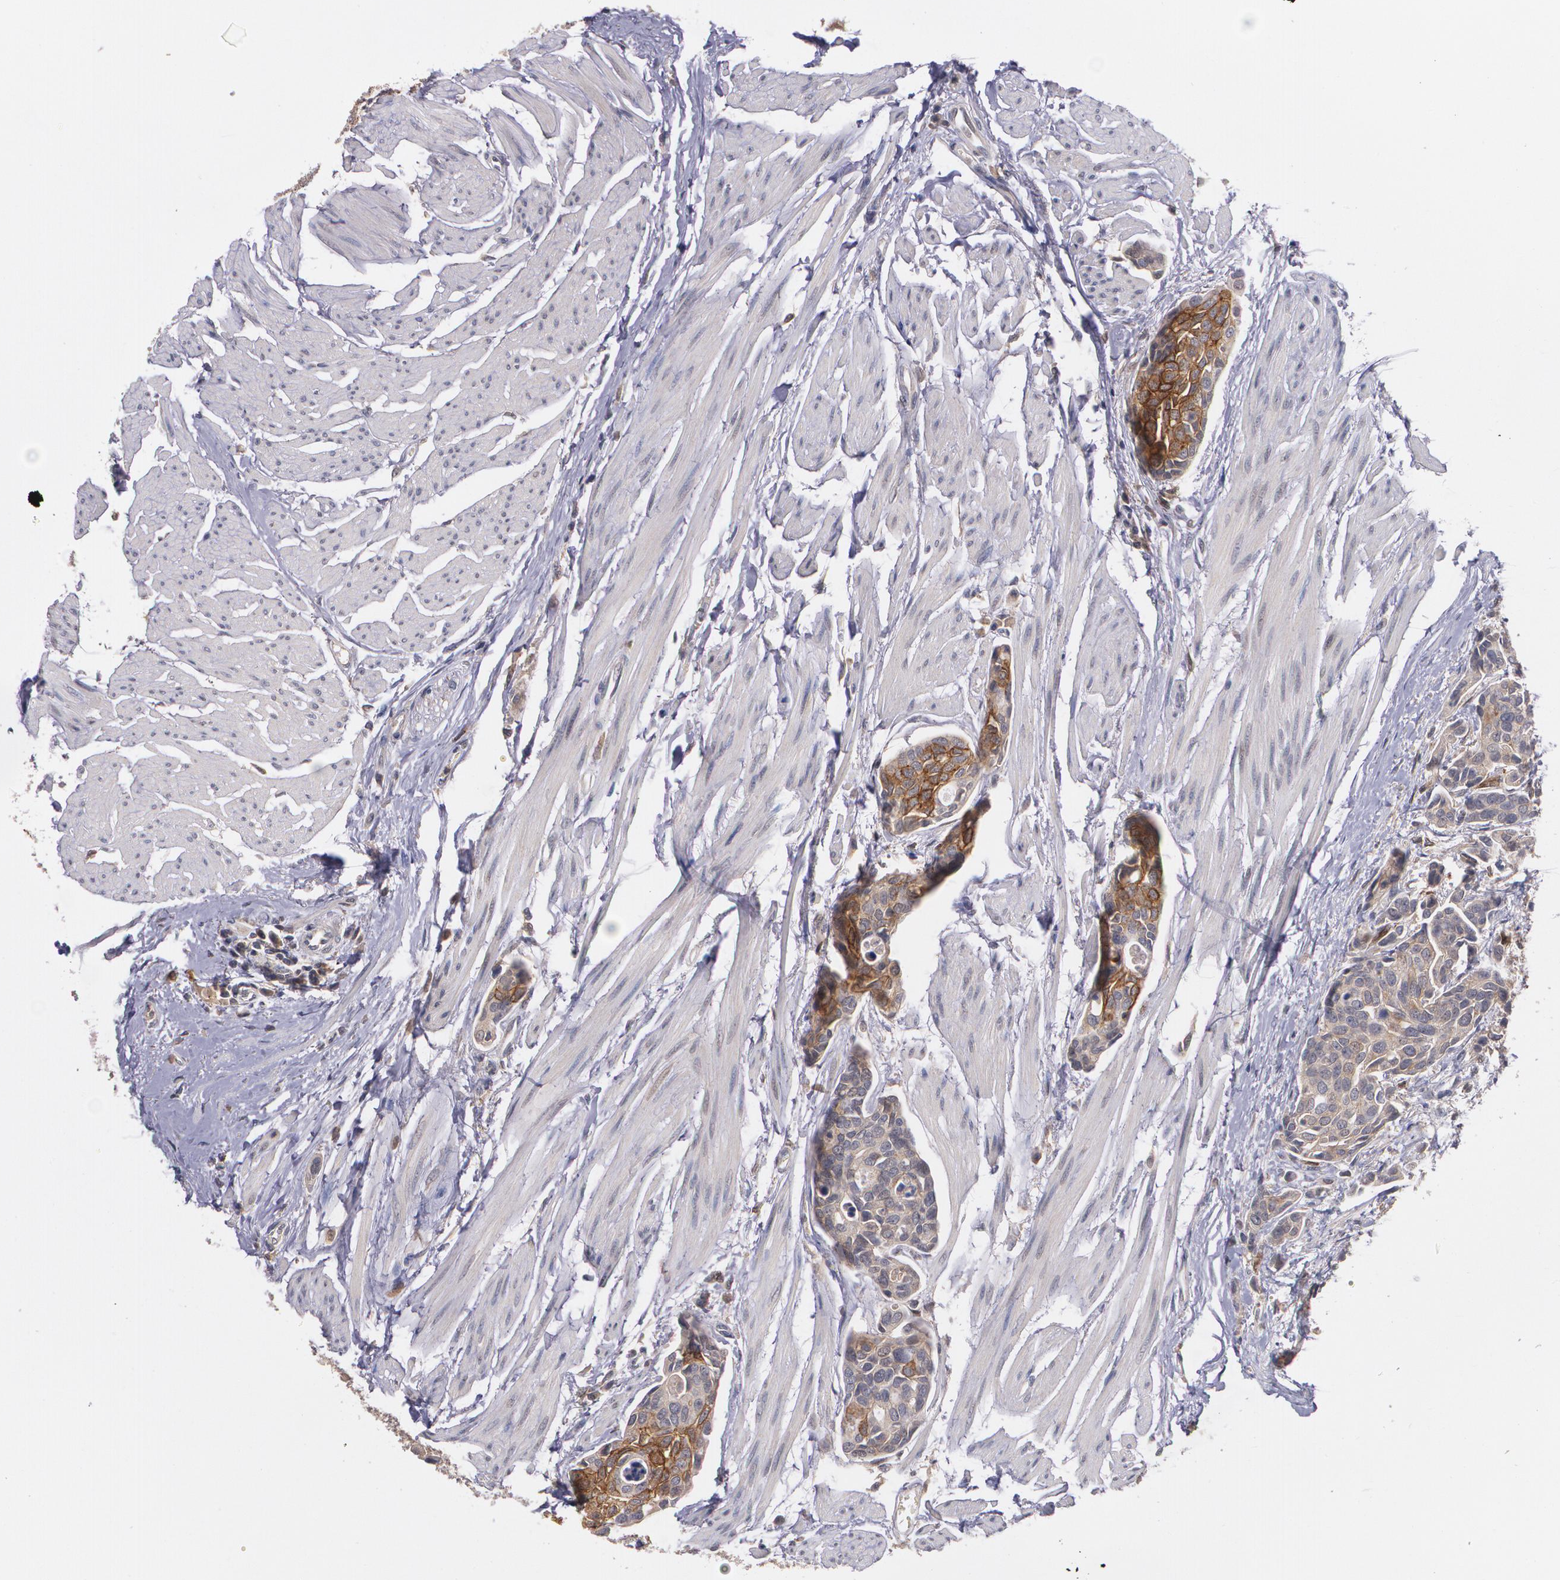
{"staining": {"intensity": "strong", "quantity": ">75%", "location": "cytoplasmic/membranous"}, "tissue": "urothelial cancer", "cell_type": "Tumor cells", "image_type": "cancer", "snomed": [{"axis": "morphology", "description": "Urothelial carcinoma, High grade"}, {"axis": "topography", "description": "Urinary bladder"}], "caption": "An image of high-grade urothelial carcinoma stained for a protein demonstrates strong cytoplasmic/membranous brown staining in tumor cells.", "gene": "IFNGR2", "patient": {"sex": "male", "age": 78}}